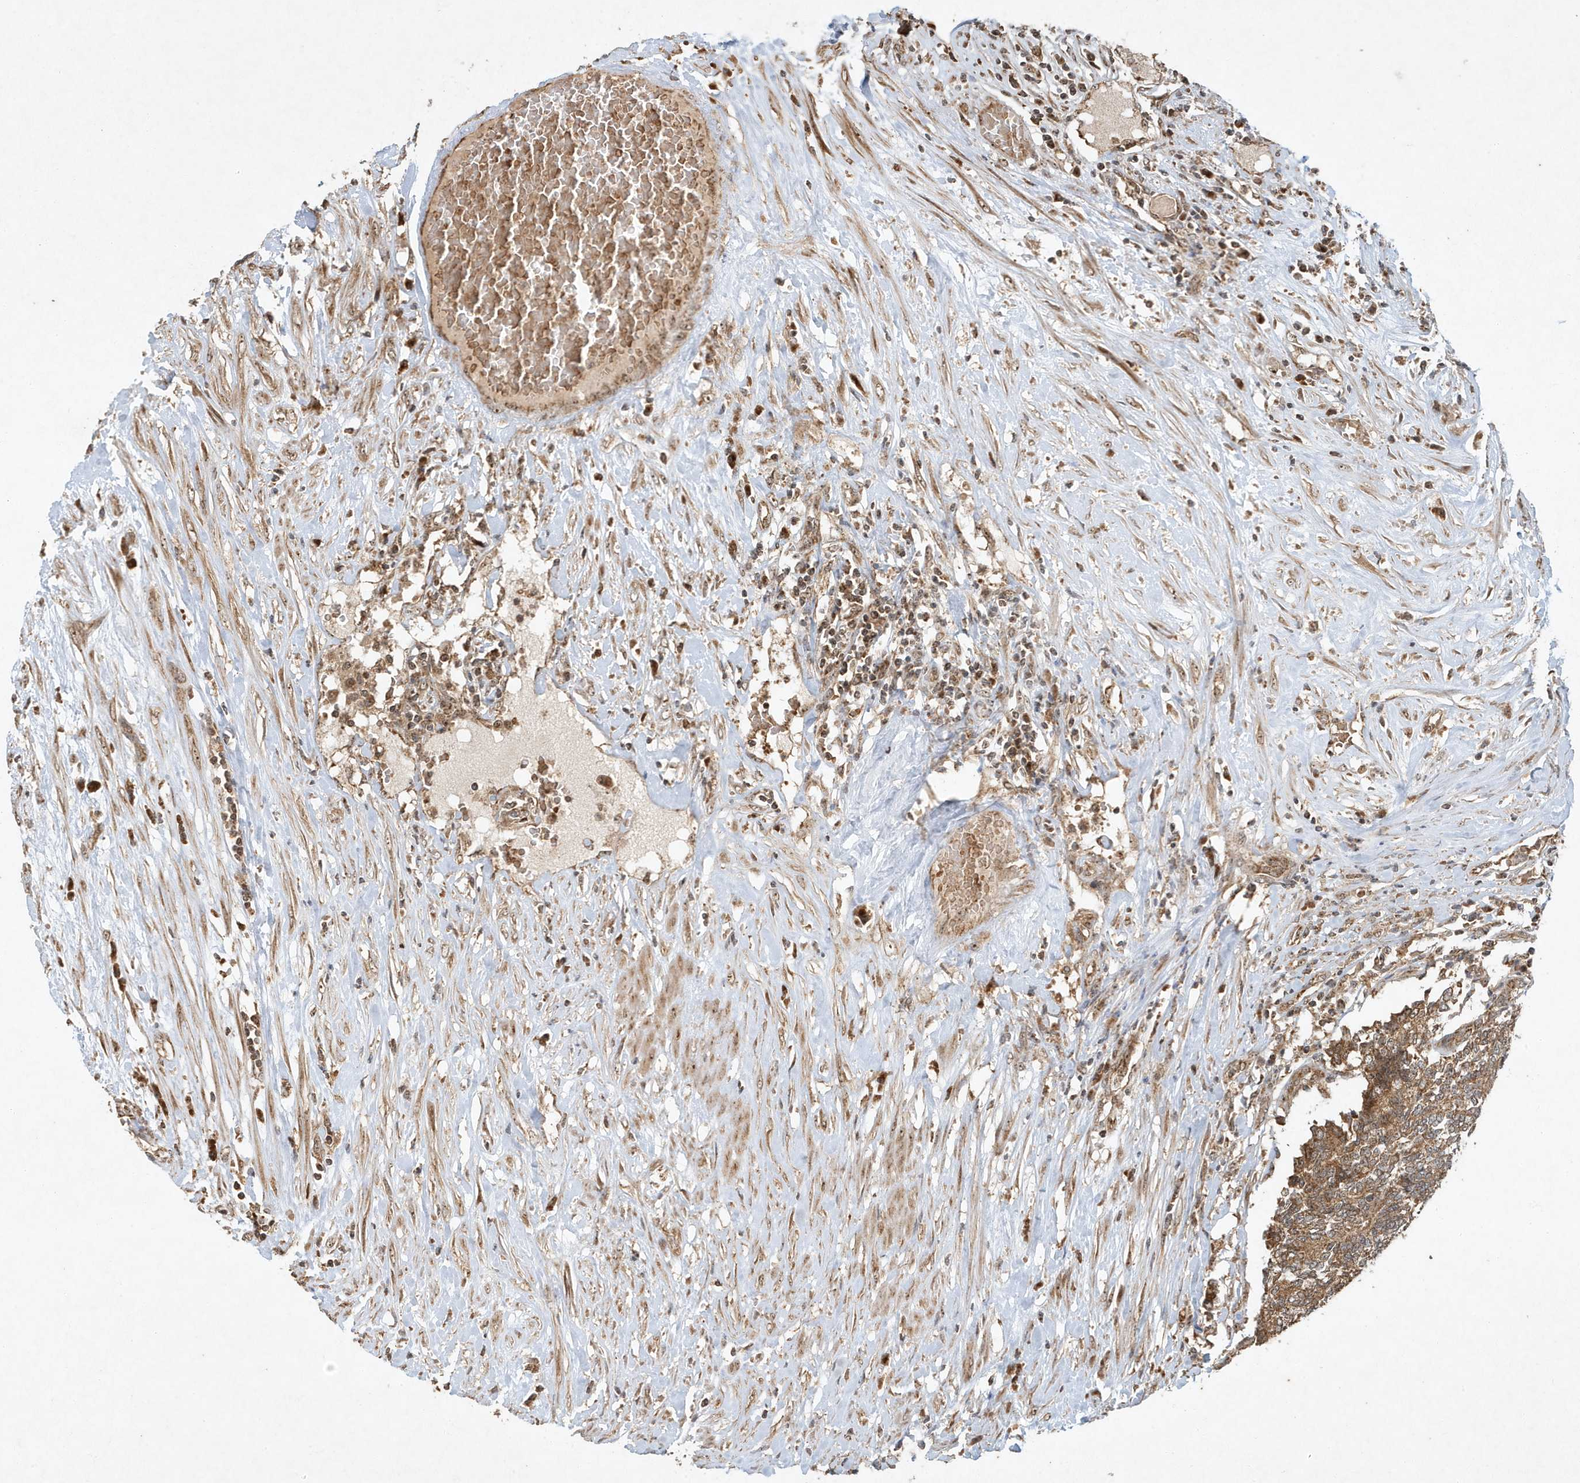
{"staining": {"intensity": "moderate", "quantity": ">75%", "location": "cytoplasmic/membranous"}, "tissue": "prostate cancer", "cell_type": "Tumor cells", "image_type": "cancer", "snomed": [{"axis": "morphology", "description": "Normal tissue, NOS"}, {"axis": "morphology", "description": "Adenocarcinoma, High grade"}, {"axis": "topography", "description": "Prostate"}, {"axis": "topography", "description": "Seminal veicle"}], "caption": "Human prostate cancer stained with a protein marker exhibits moderate staining in tumor cells.", "gene": "ABCB9", "patient": {"sex": "male", "age": 55}}